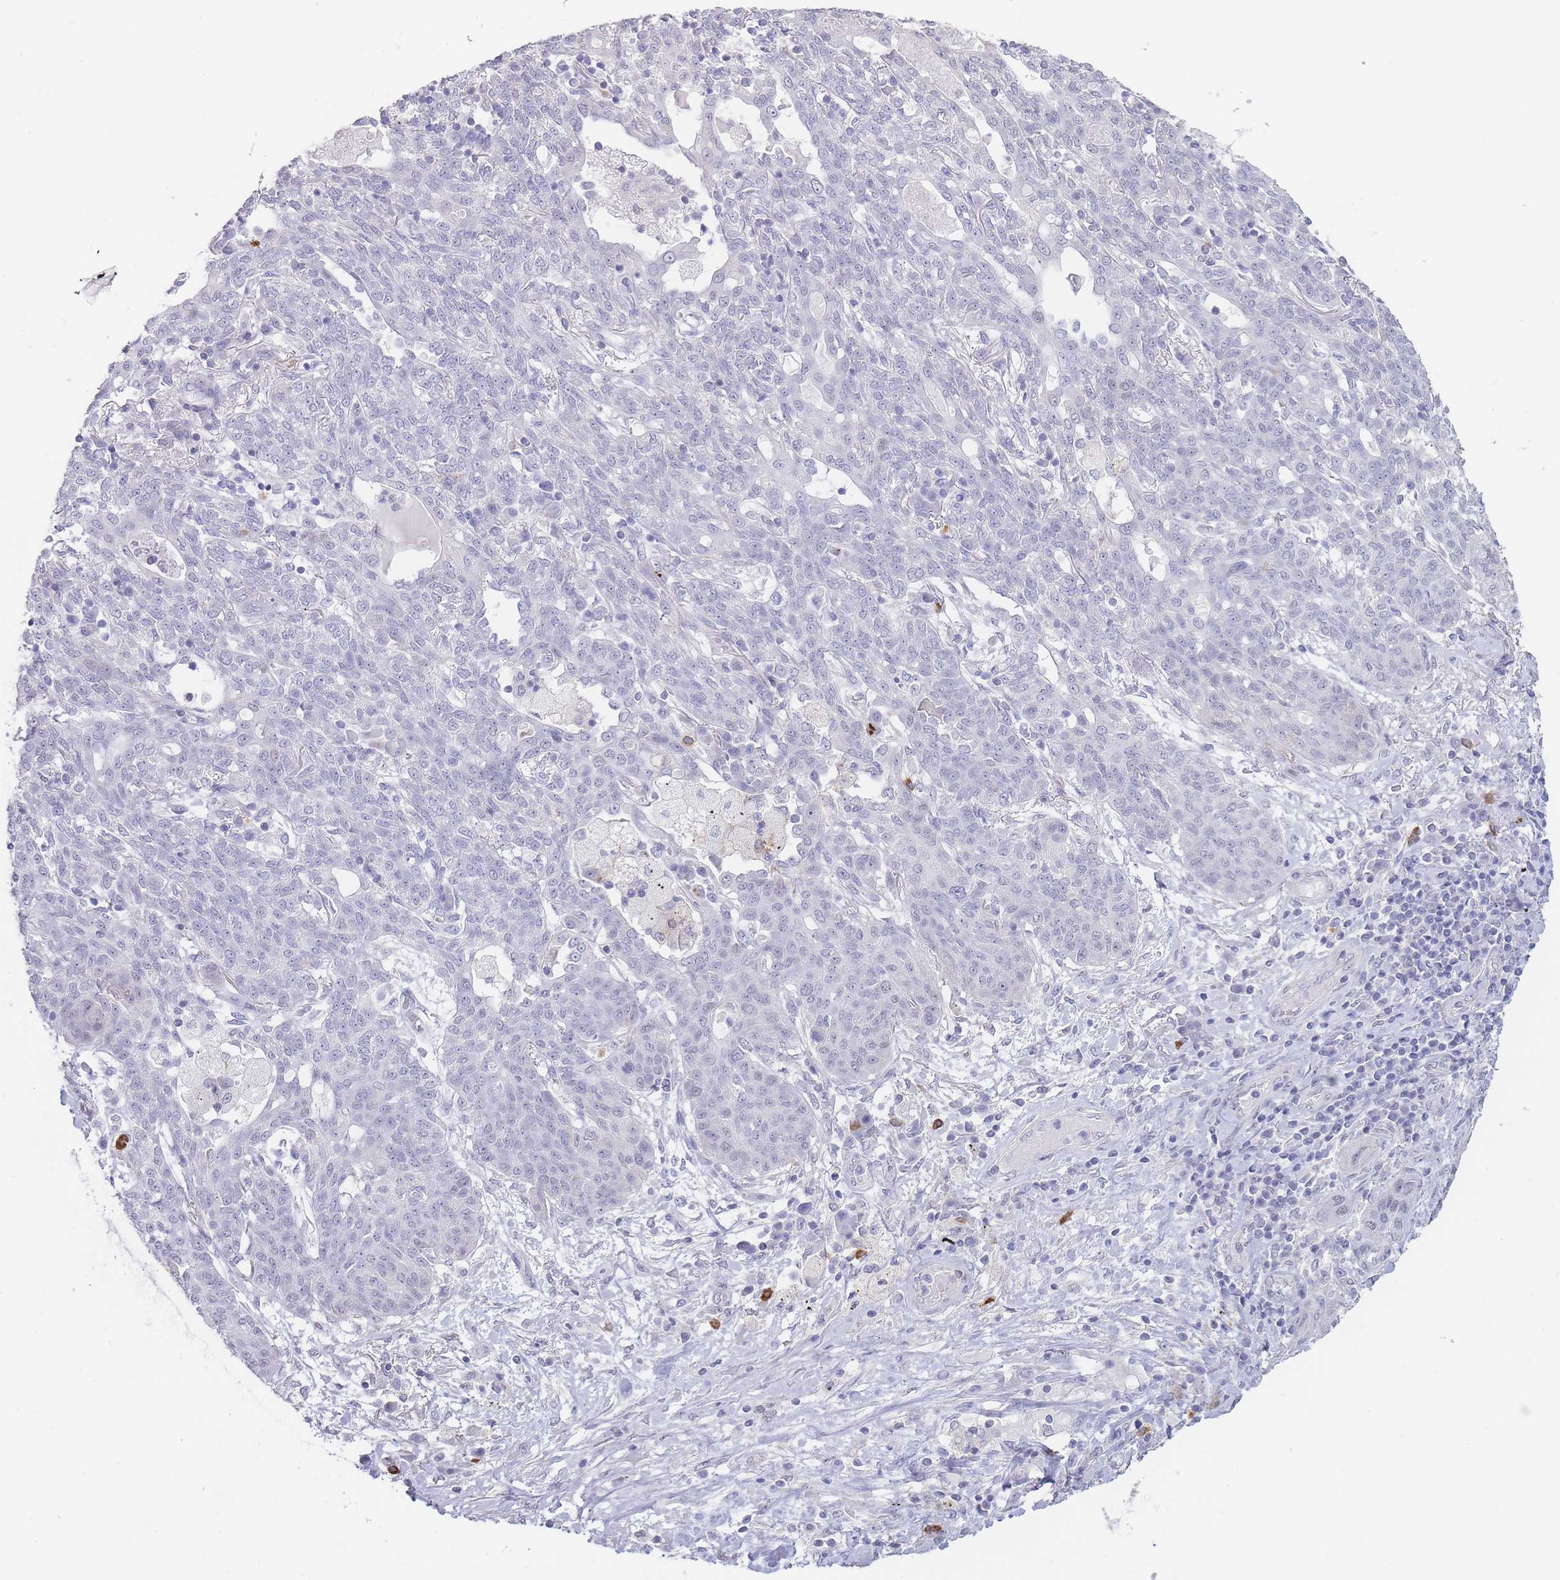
{"staining": {"intensity": "negative", "quantity": "none", "location": "none"}, "tissue": "lung cancer", "cell_type": "Tumor cells", "image_type": "cancer", "snomed": [{"axis": "morphology", "description": "Squamous cell carcinoma, NOS"}, {"axis": "topography", "description": "Lung"}], "caption": "Lung squamous cell carcinoma stained for a protein using immunohistochemistry (IHC) demonstrates no expression tumor cells.", "gene": "ASAP3", "patient": {"sex": "female", "age": 70}}